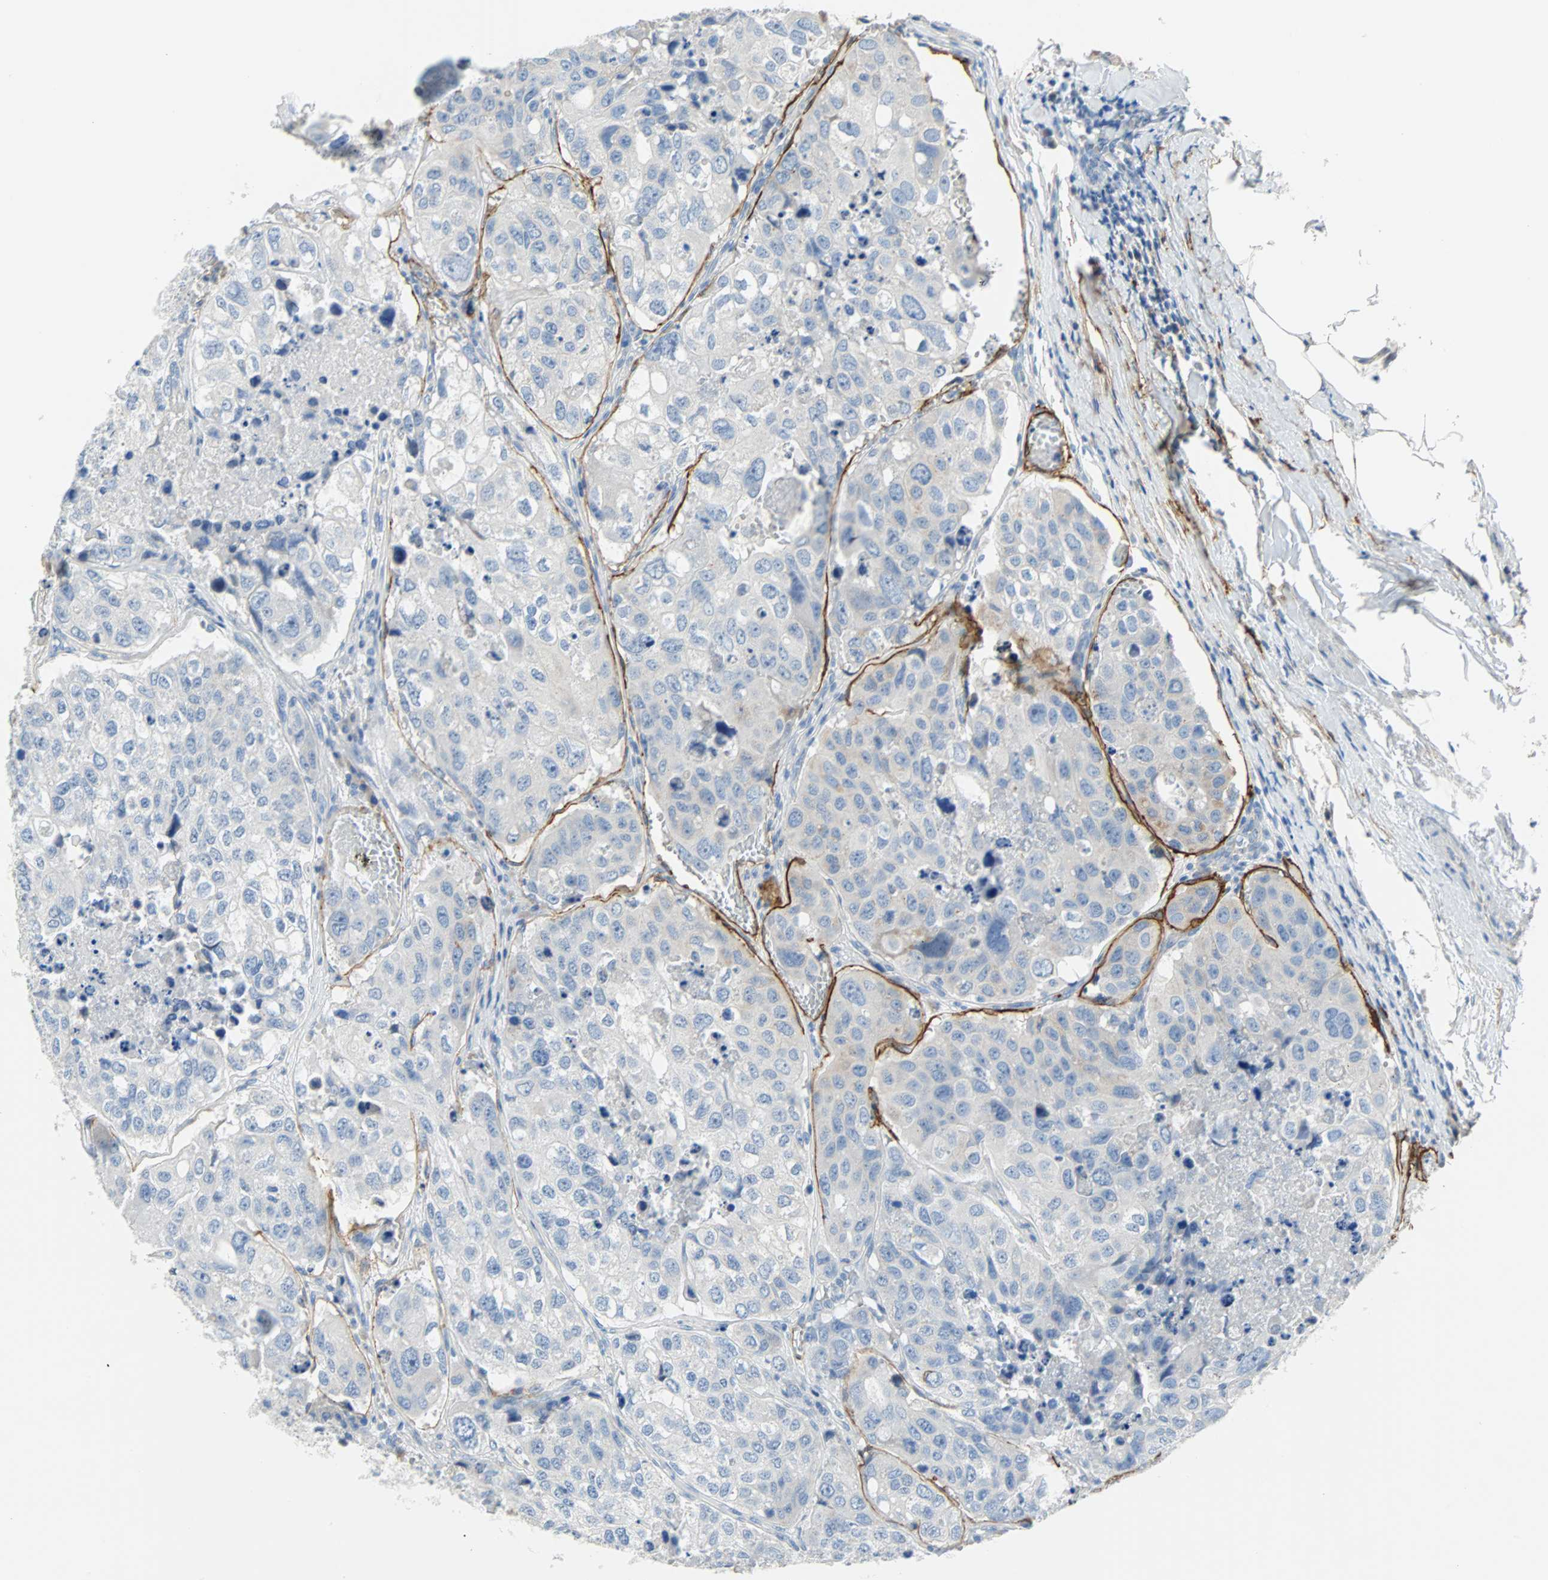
{"staining": {"intensity": "negative", "quantity": "none", "location": "none"}, "tissue": "urothelial cancer", "cell_type": "Tumor cells", "image_type": "cancer", "snomed": [{"axis": "morphology", "description": "Urothelial carcinoma, High grade"}, {"axis": "topography", "description": "Lymph node"}, {"axis": "topography", "description": "Urinary bladder"}], "caption": "This histopathology image is of urothelial carcinoma (high-grade) stained with IHC to label a protein in brown with the nuclei are counter-stained blue. There is no positivity in tumor cells.", "gene": "PDPN", "patient": {"sex": "male", "age": 51}}